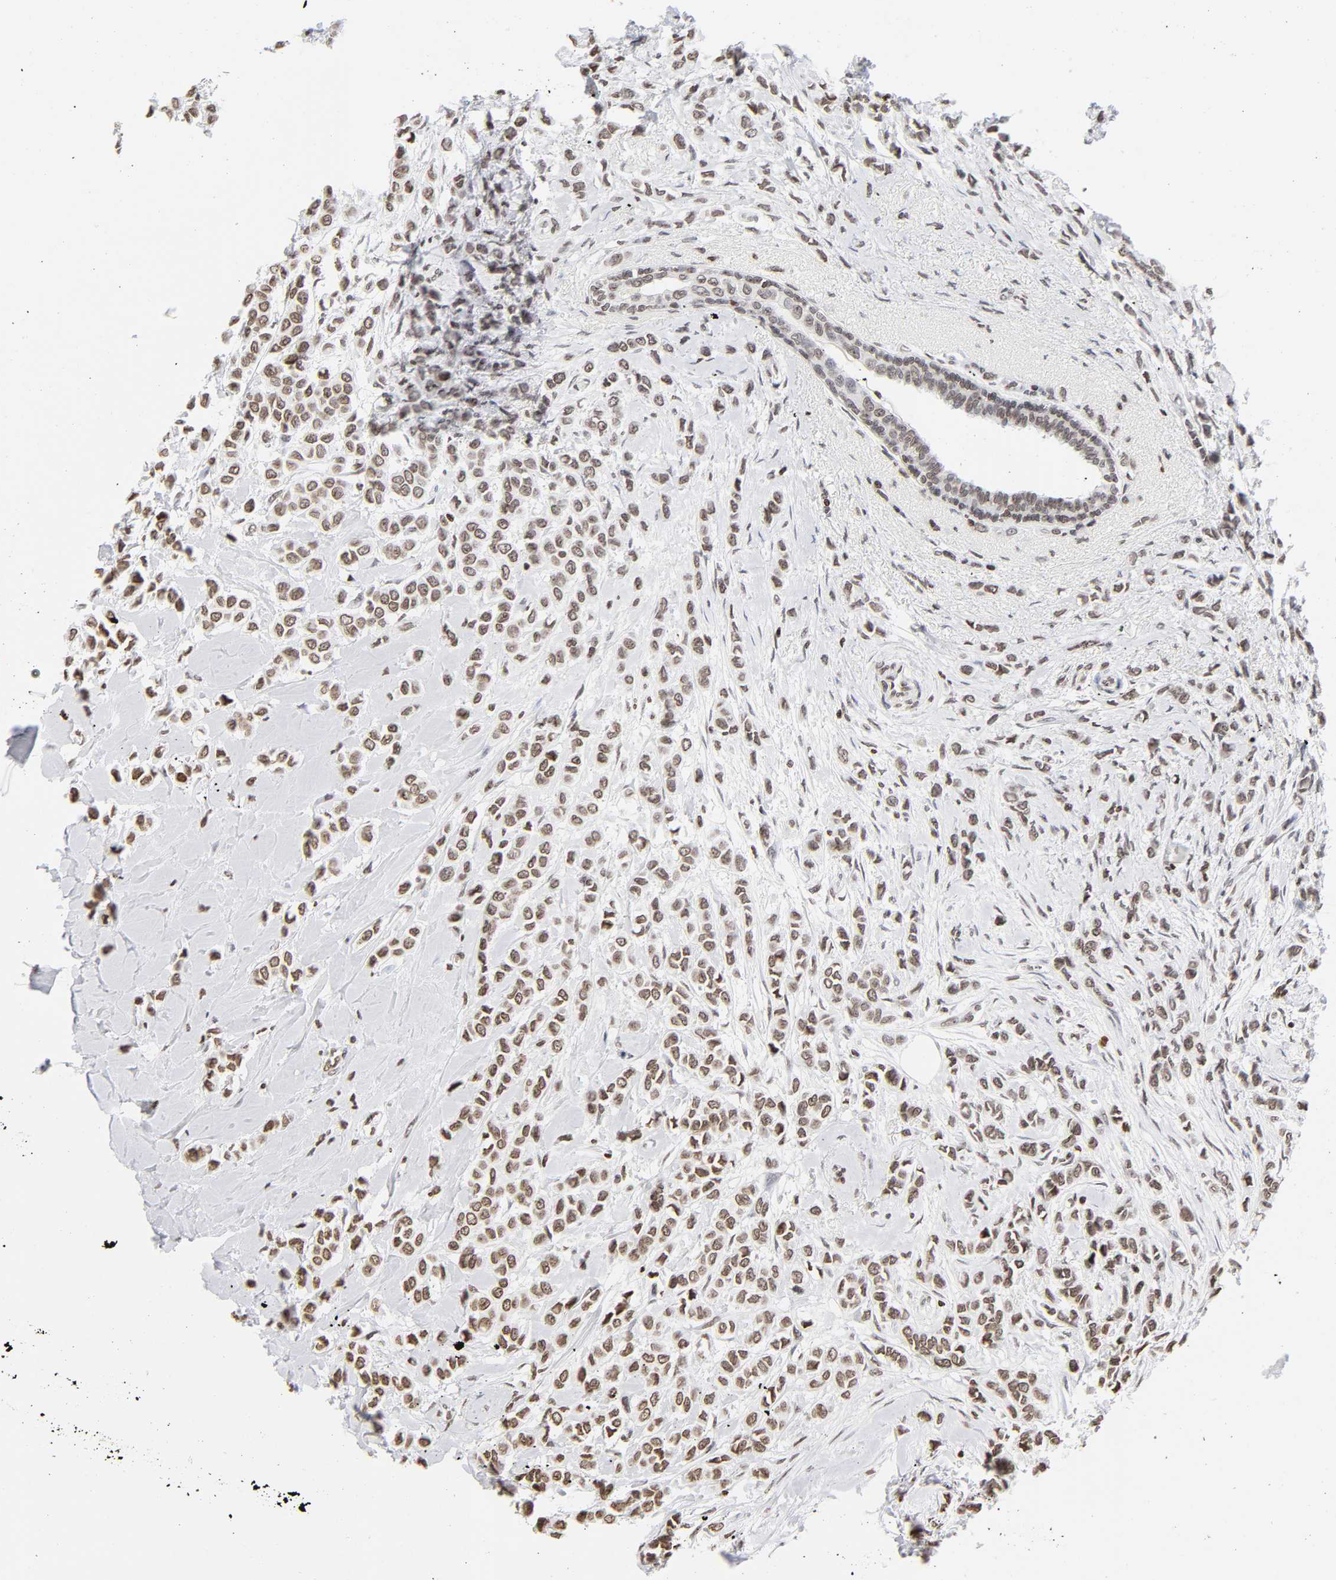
{"staining": {"intensity": "weak", "quantity": ">75%", "location": "nuclear"}, "tissue": "breast cancer", "cell_type": "Tumor cells", "image_type": "cancer", "snomed": [{"axis": "morphology", "description": "Lobular carcinoma"}, {"axis": "topography", "description": "Breast"}], "caption": "High-power microscopy captured an immunohistochemistry (IHC) photomicrograph of breast cancer (lobular carcinoma), revealing weak nuclear expression in about >75% of tumor cells.", "gene": "H2AC12", "patient": {"sex": "female", "age": 51}}